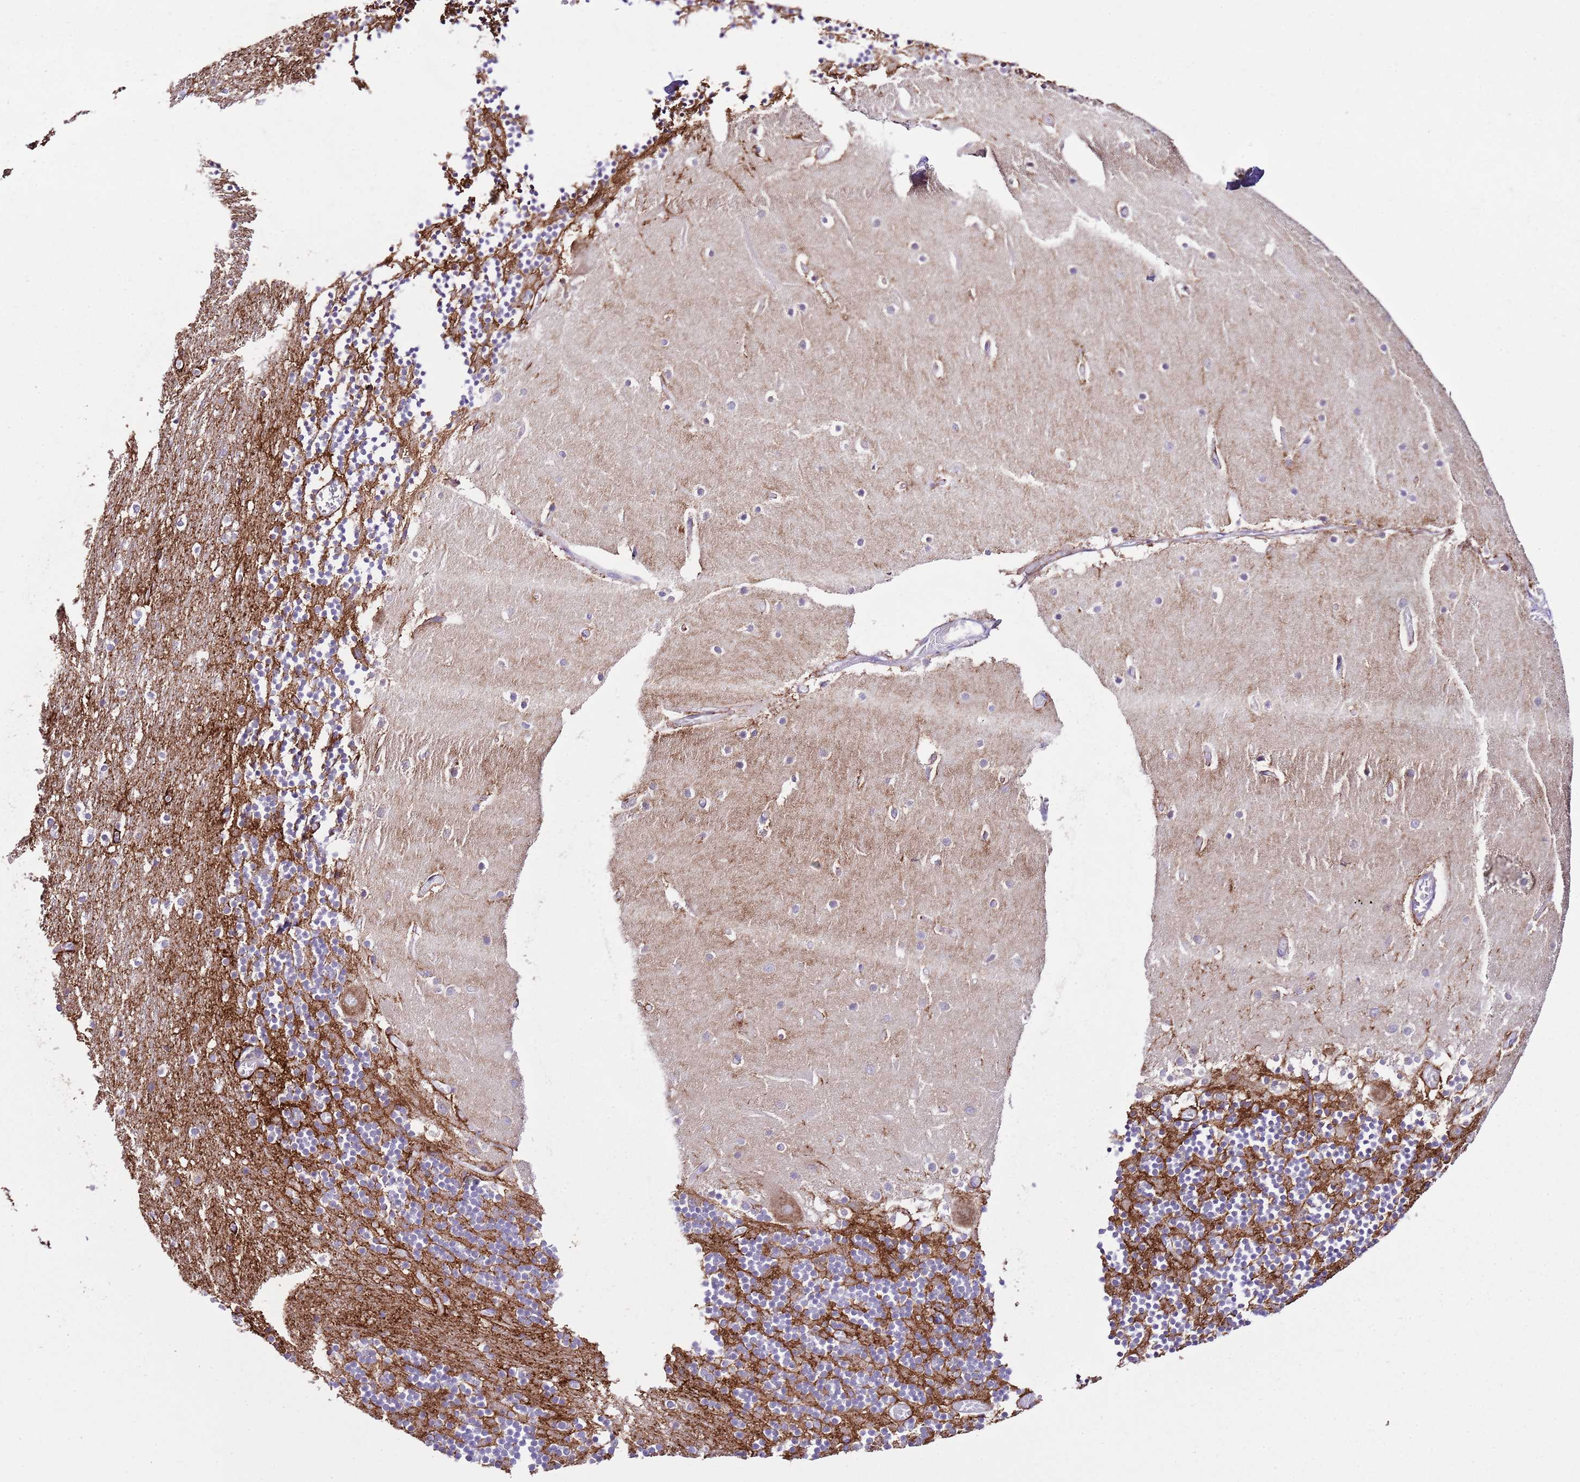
{"staining": {"intensity": "moderate", "quantity": "<25%", "location": "cytoplasmic/membranous"}, "tissue": "cerebellum", "cell_type": "Cells in granular layer", "image_type": "normal", "snomed": [{"axis": "morphology", "description": "Normal tissue, NOS"}, {"axis": "topography", "description": "Cerebellum"}], "caption": "DAB immunohistochemical staining of normal human cerebellum displays moderate cytoplasmic/membranous protein staining in approximately <25% of cells in granular layer. (Brightfield microscopy of DAB IHC at high magnification).", "gene": "RPS10", "patient": {"sex": "female", "age": 28}}